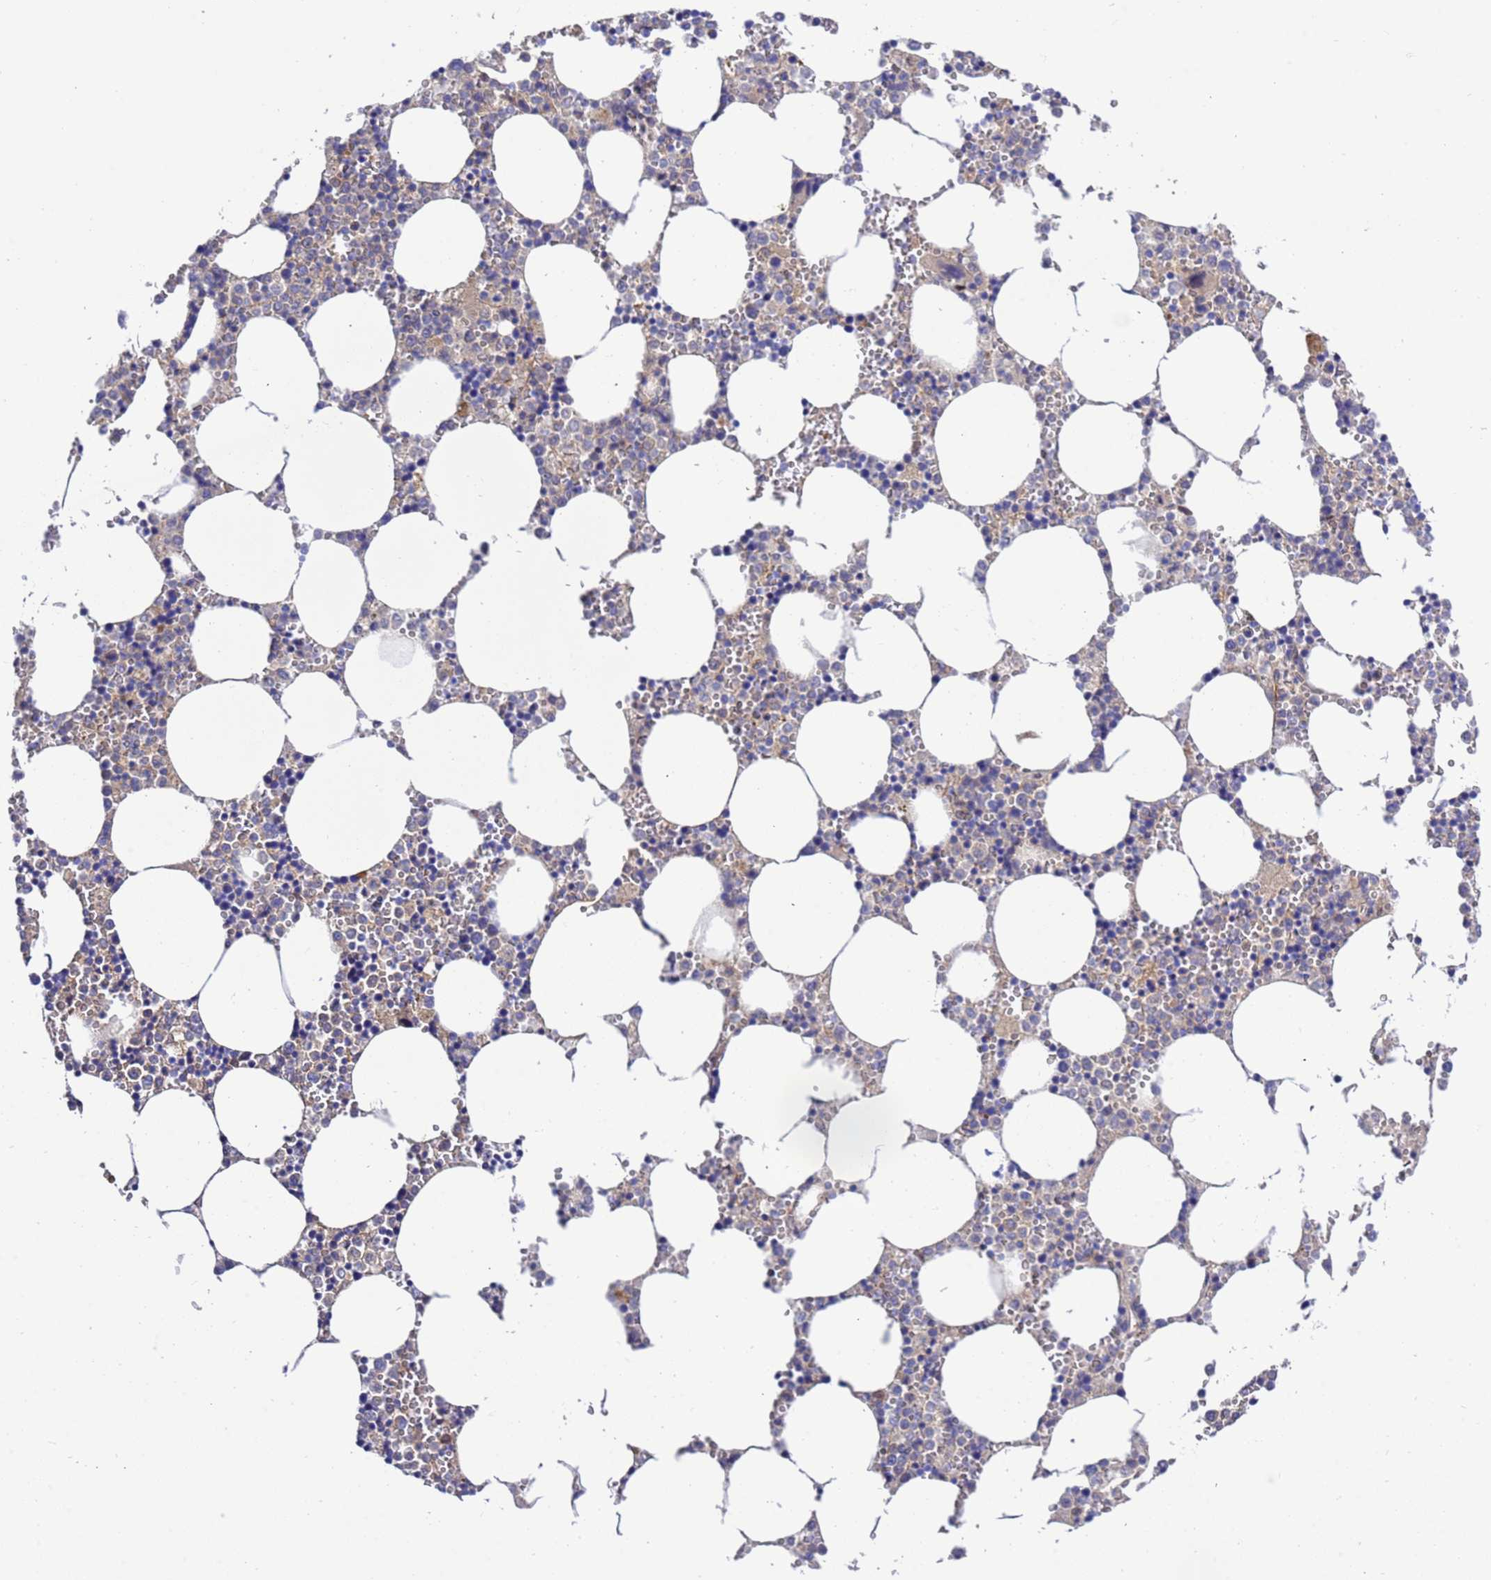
{"staining": {"intensity": "weak", "quantity": "<25%", "location": "cytoplasmic/membranous"}, "tissue": "bone marrow", "cell_type": "Hematopoietic cells", "image_type": "normal", "snomed": [{"axis": "morphology", "description": "Normal tissue, NOS"}, {"axis": "topography", "description": "Bone marrow"}], "caption": "An image of bone marrow stained for a protein reveals no brown staining in hematopoietic cells.", "gene": "FOXRED1", "patient": {"sex": "female", "age": 64}}